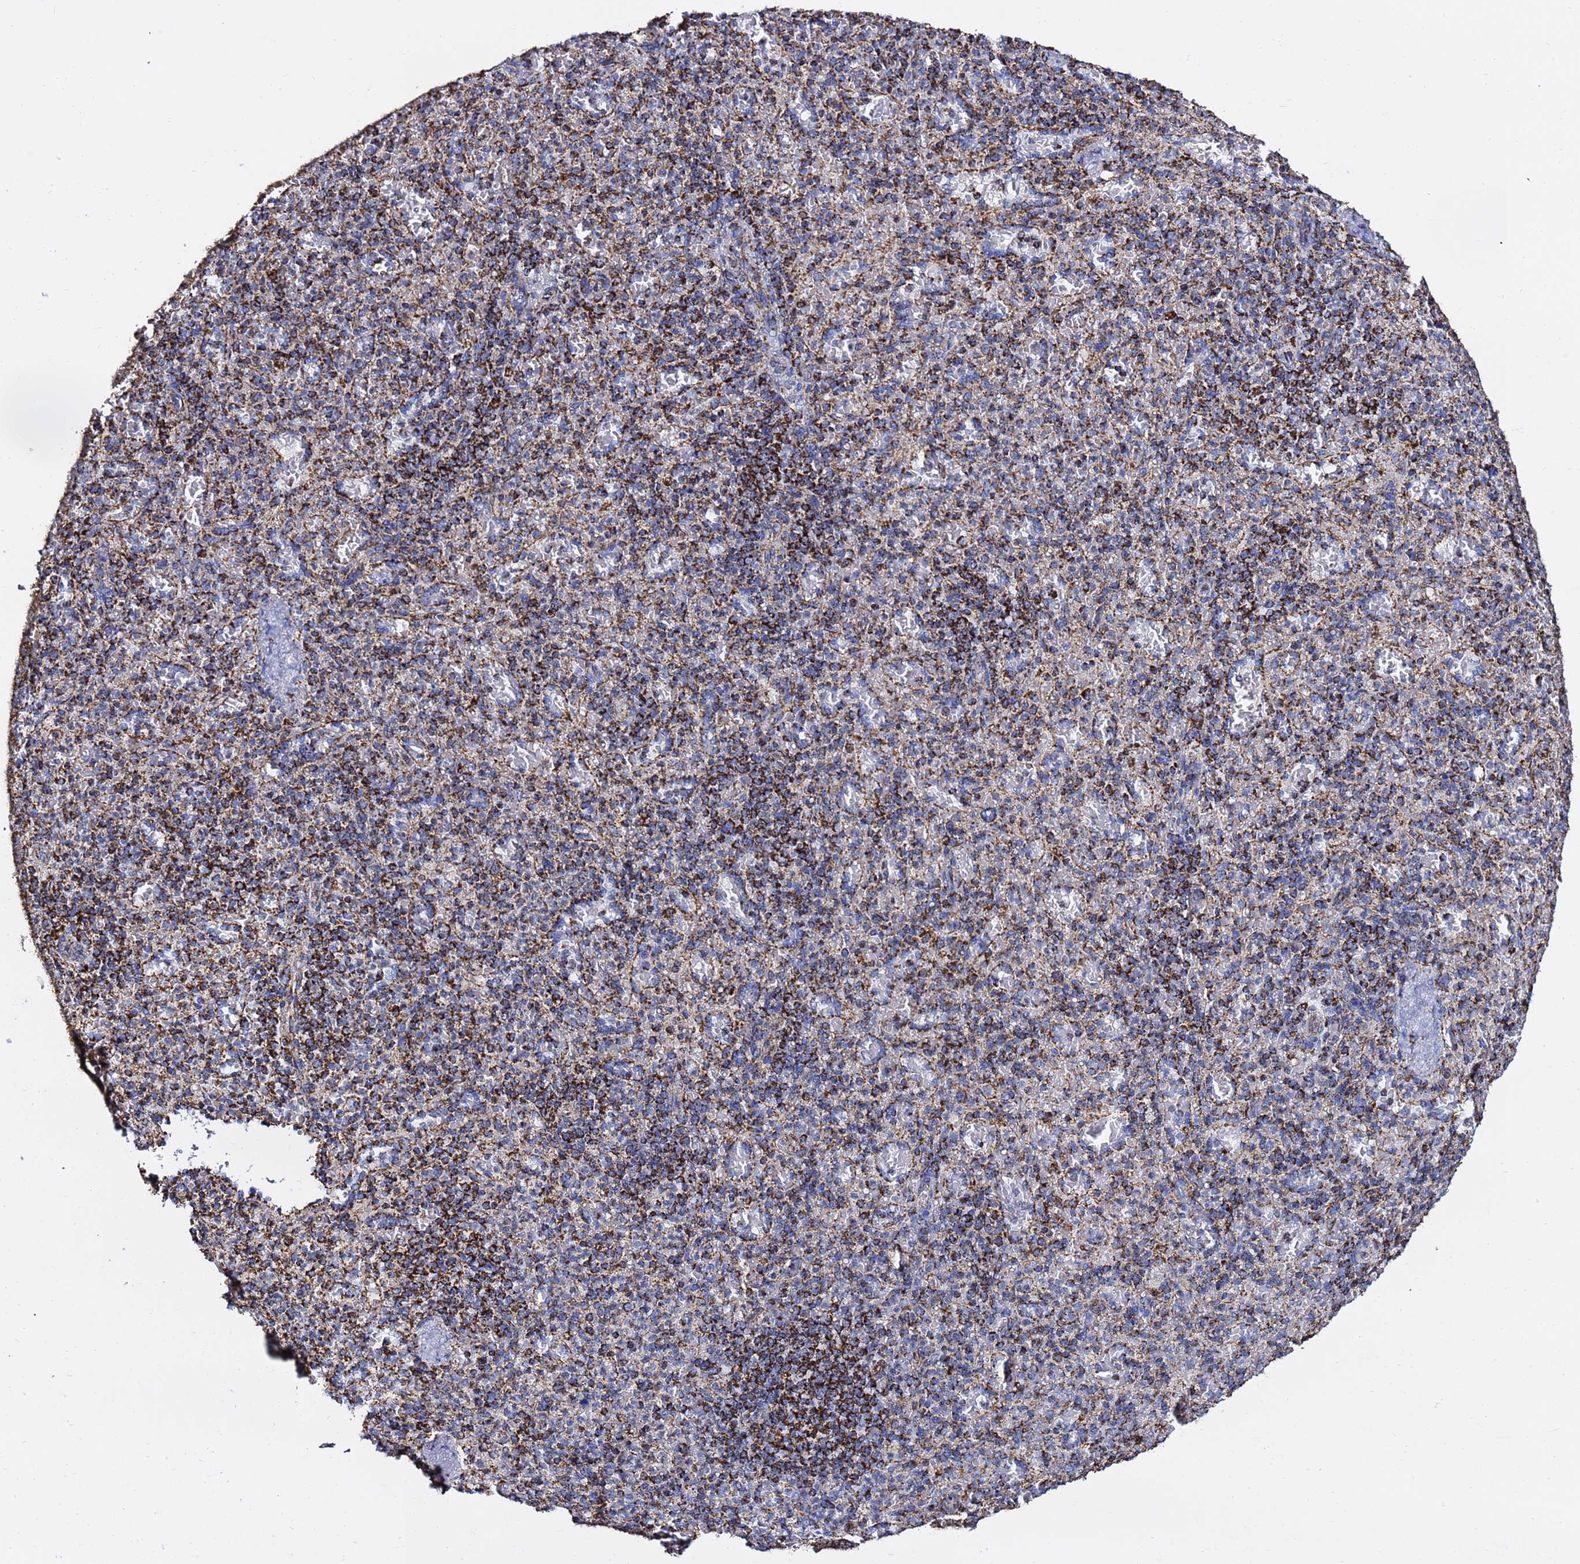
{"staining": {"intensity": "moderate", "quantity": "25%-75%", "location": "cytoplasmic/membranous"}, "tissue": "spleen", "cell_type": "Cells in red pulp", "image_type": "normal", "snomed": [{"axis": "morphology", "description": "Normal tissue, NOS"}, {"axis": "topography", "description": "Spleen"}], "caption": "Spleen stained with immunohistochemistry demonstrates moderate cytoplasmic/membranous positivity in approximately 25%-75% of cells in red pulp. Immunohistochemistry stains the protein in brown and the nuclei are stained blue.", "gene": "PHB2", "patient": {"sex": "female", "age": 74}}